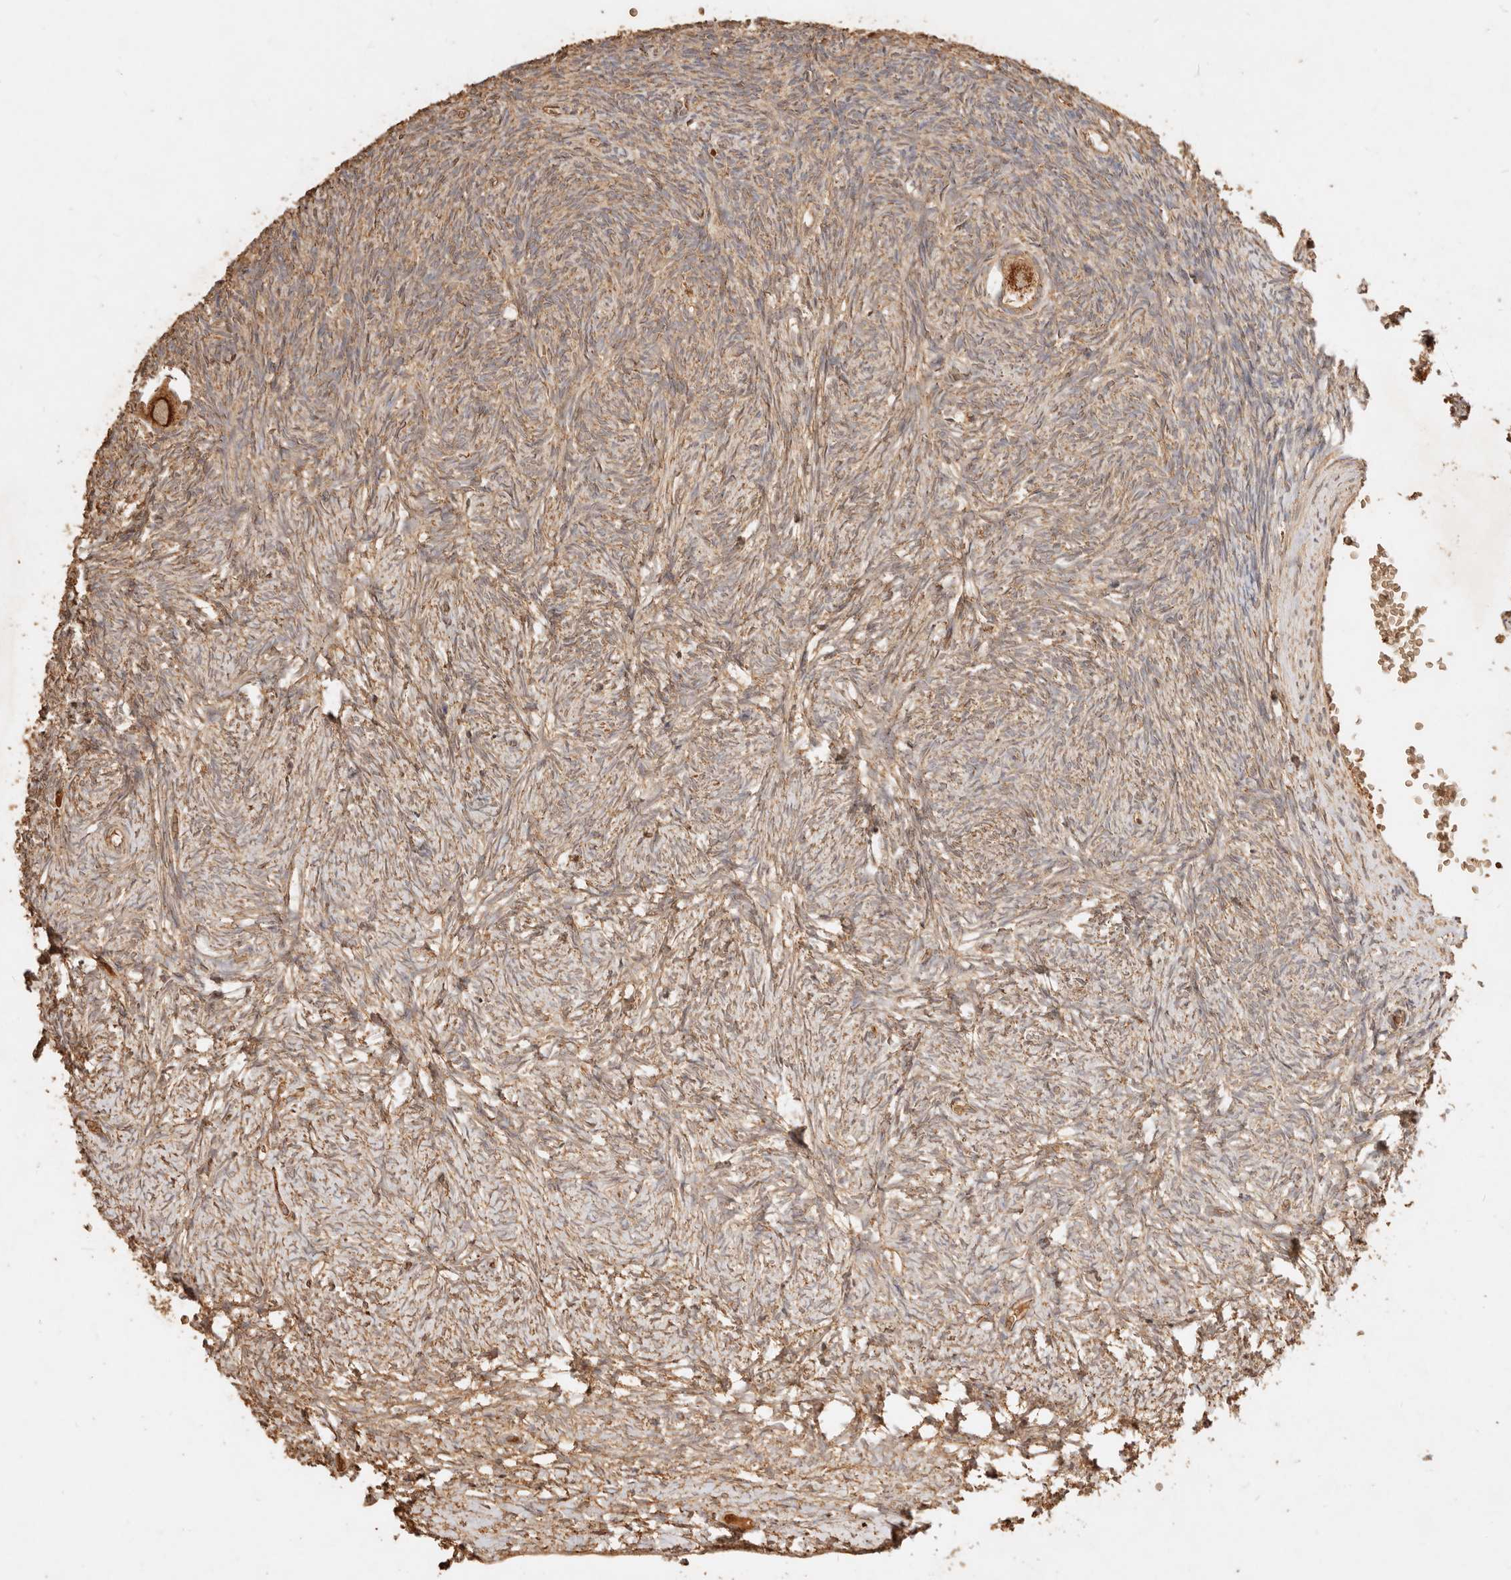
{"staining": {"intensity": "strong", "quantity": ">75%", "location": "cytoplasmic/membranous"}, "tissue": "ovary", "cell_type": "Follicle cells", "image_type": "normal", "snomed": [{"axis": "morphology", "description": "Normal tissue, NOS"}, {"axis": "topography", "description": "Ovary"}], "caption": "Immunohistochemical staining of benign ovary reveals high levels of strong cytoplasmic/membranous positivity in about >75% of follicle cells. The protein is shown in brown color, while the nuclei are stained blue.", "gene": "FAM180B", "patient": {"sex": "female", "age": 34}}